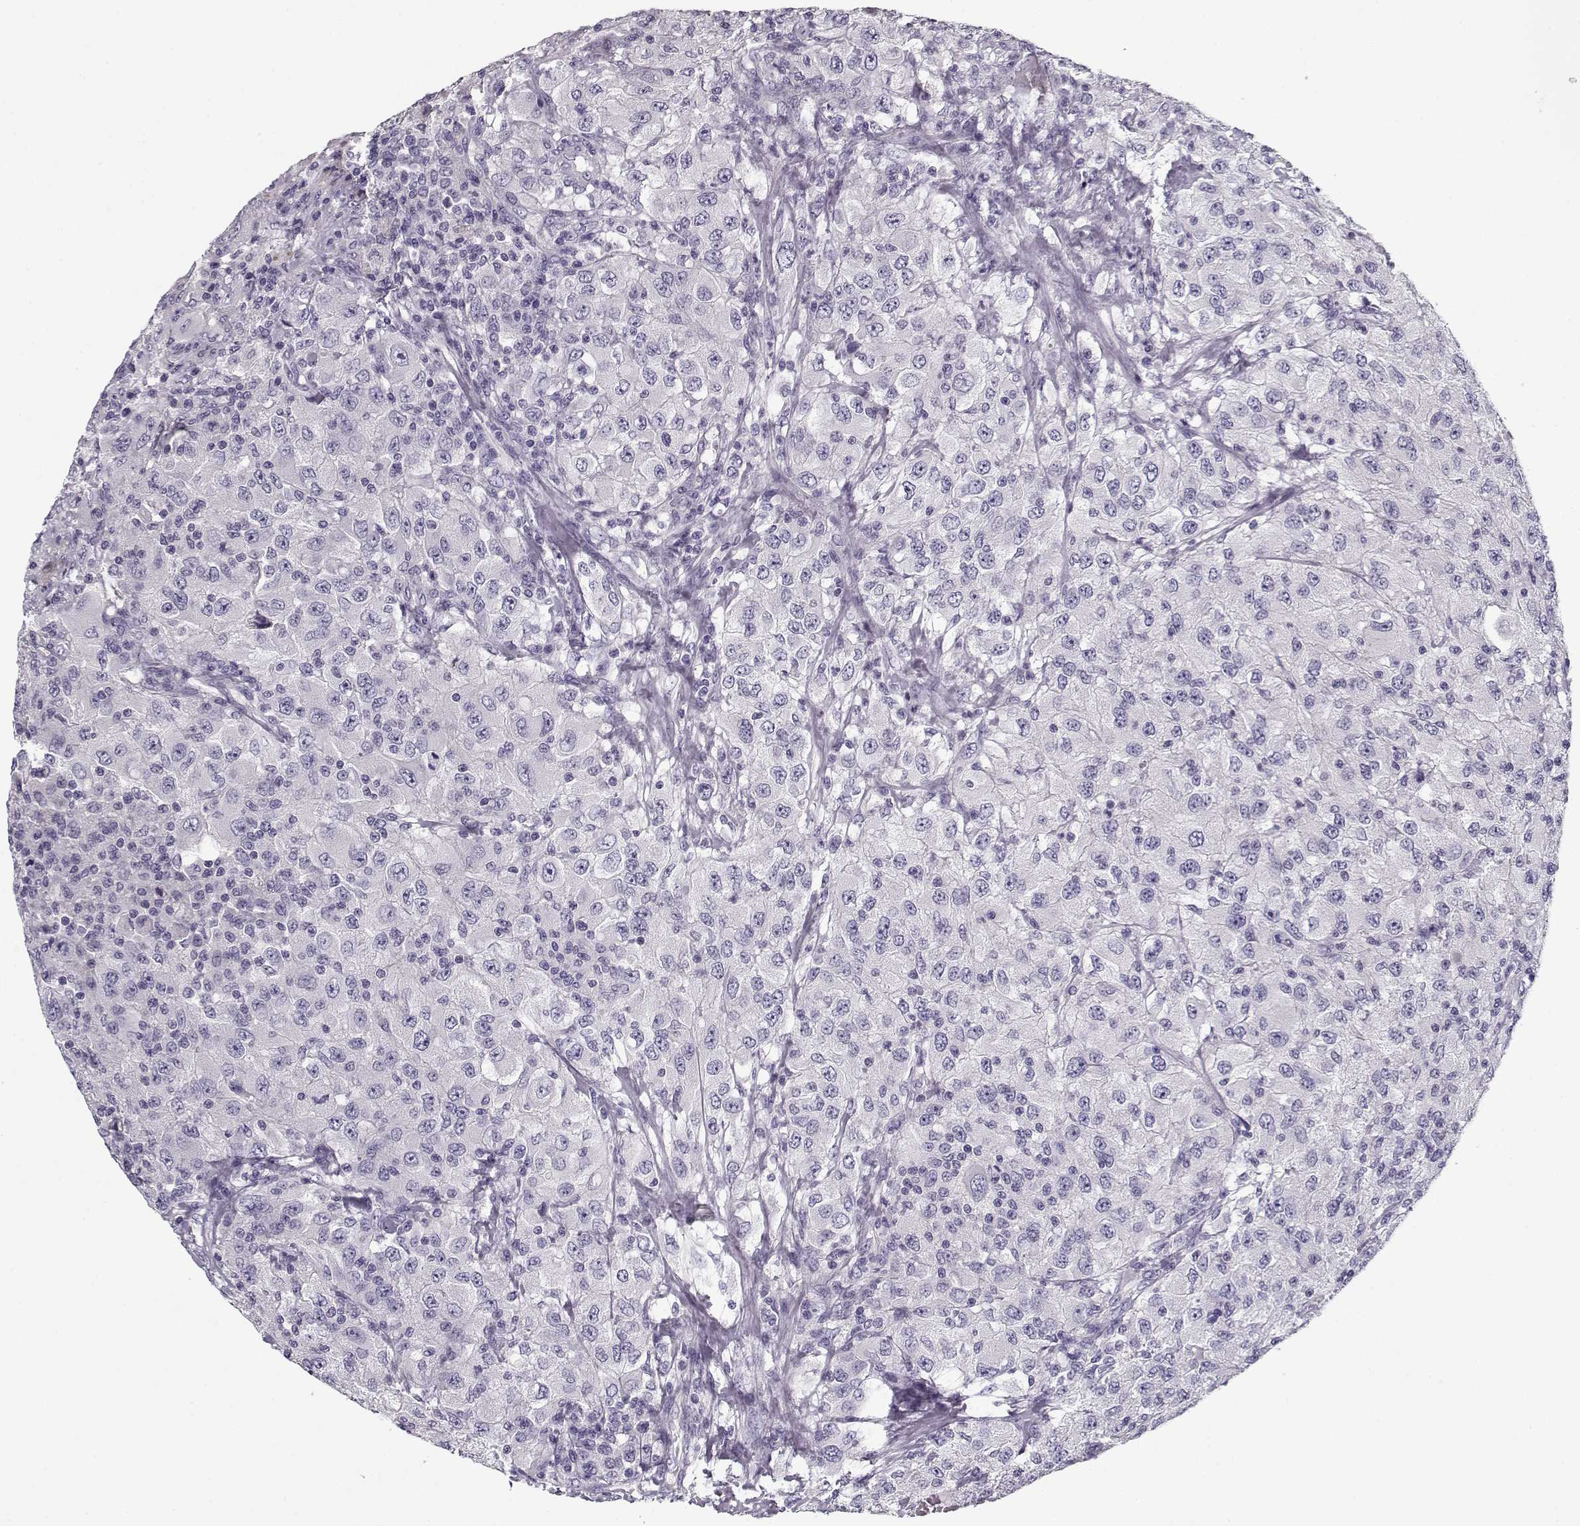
{"staining": {"intensity": "negative", "quantity": "none", "location": "none"}, "tissue": "renal cancer", "cell_type": "Tumor cells", "image_type": "cancer", "snomed": [{"axis": "morphology", "description": "Adenocarcinoma, NOS"}, {"axis": "topography", "description": "Kidney"}], "caption": "High magnification brightfield microscopy of renal cancer stained with DAB (3,3'-diaminobenzidine) (brown) and counterstained with hematoxylin (blue): tumor cells show no significant positivity. Brightfield microscopy of immunohistochemistry (IHC) stained with DAB (3,3'-diaminobenzidine) (brown) and hematoxylin (blue), captured at high magnification.", "gene": "CCDC136", "patient": {"sex": "female", "age": 67}}